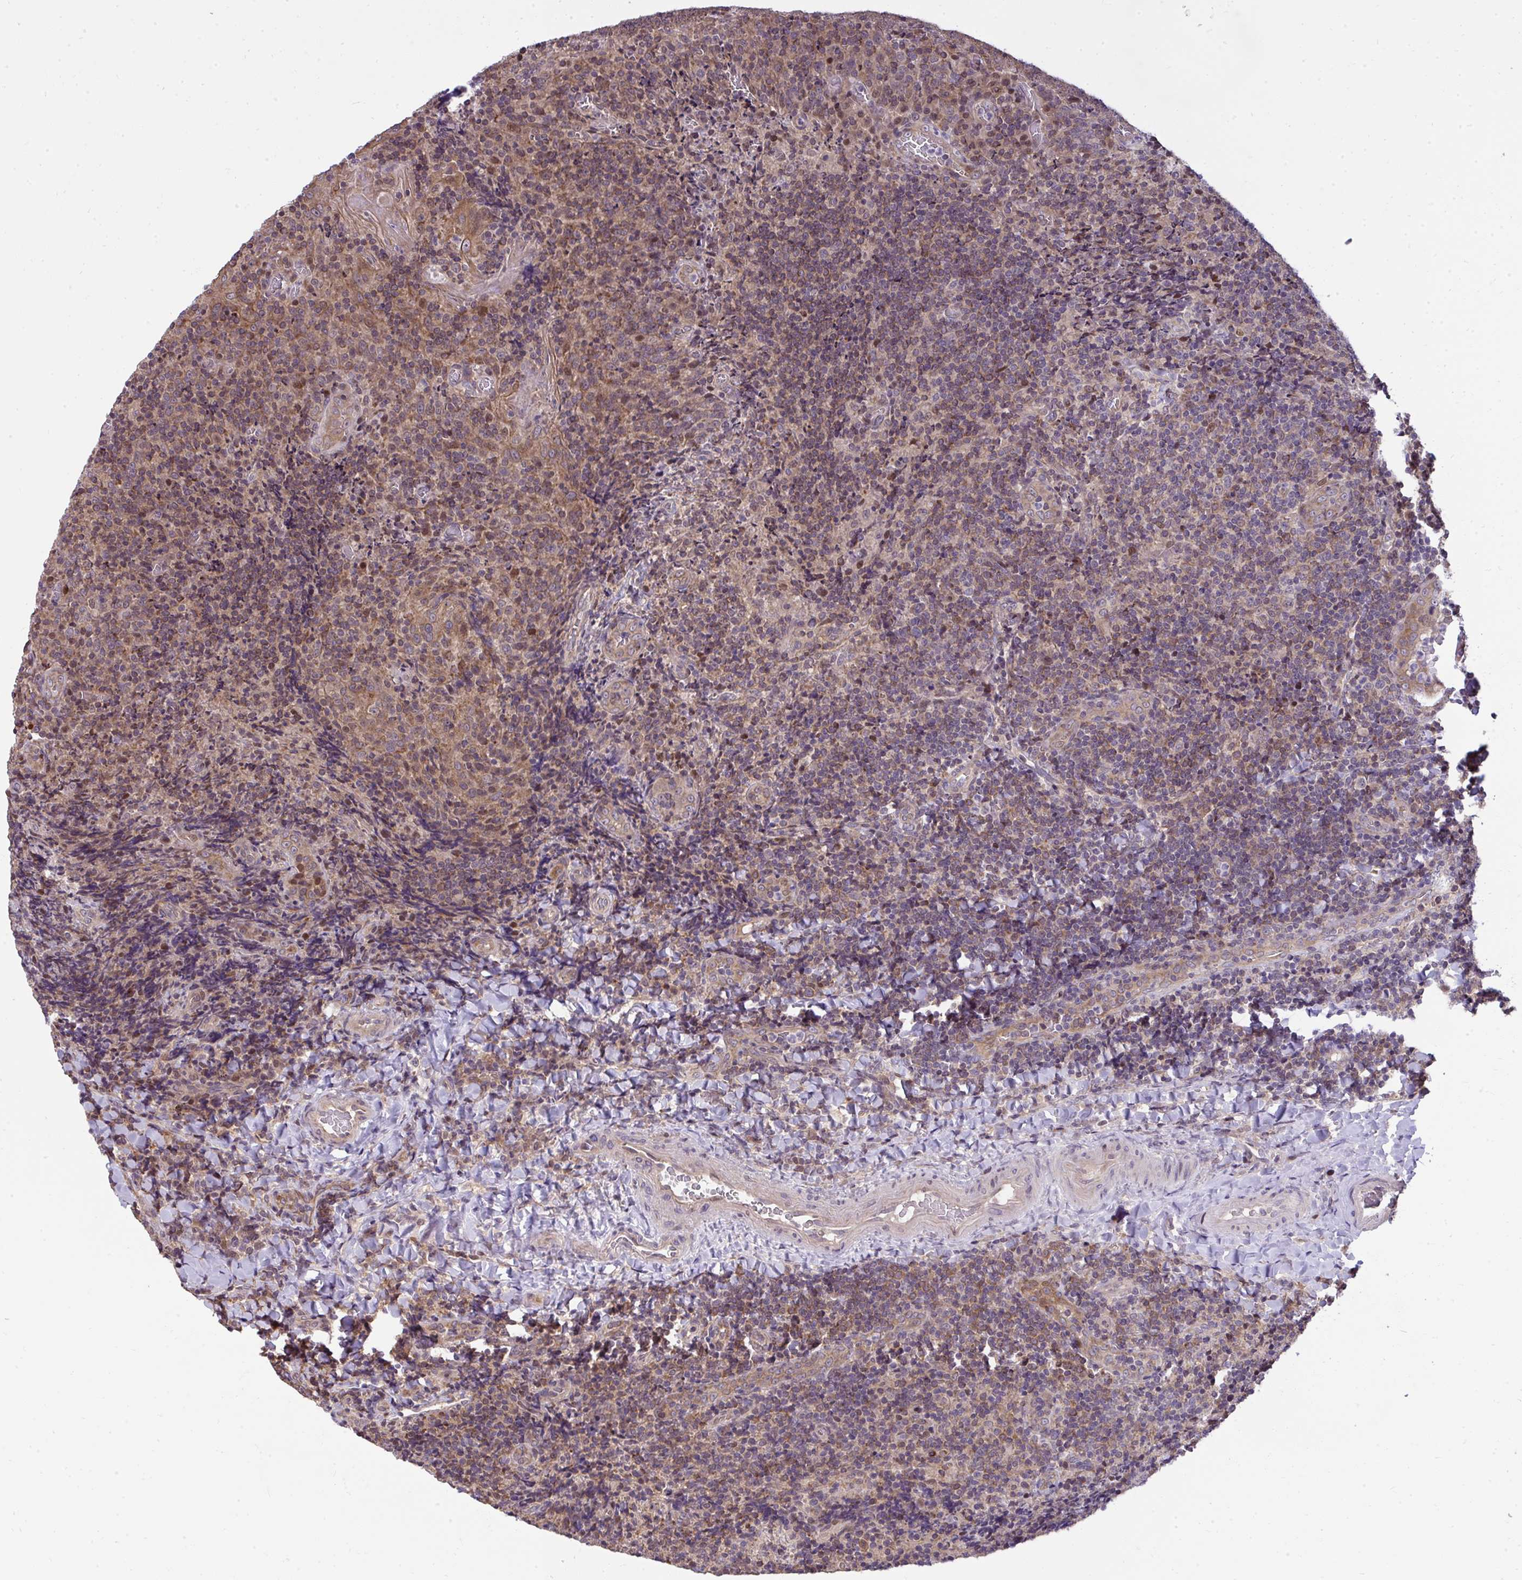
{"staining": {"intensity": "weak", "quantity": "<25%", "location": "cytoplasmic/membranous"}, "tissue": "tonsil", "cell_type": "Germinal center cells", "image_type": "normal", "snomed": [{"axis": "morphology", "description": "Normal tissue, NOS"}, {"axis": "topography", "description": "Tonsil"}], "caption": "Immunohistochemical staining of normal human tonsil displays no significant expression in germinal center cells. The staining is performed using DAB (3,3'-diaminobenzidine) brown chromogen with nuclei counter-stained in using hematoxylin.", "gene": "RDH14", "patient": {"sex": "male", "age": 17}}